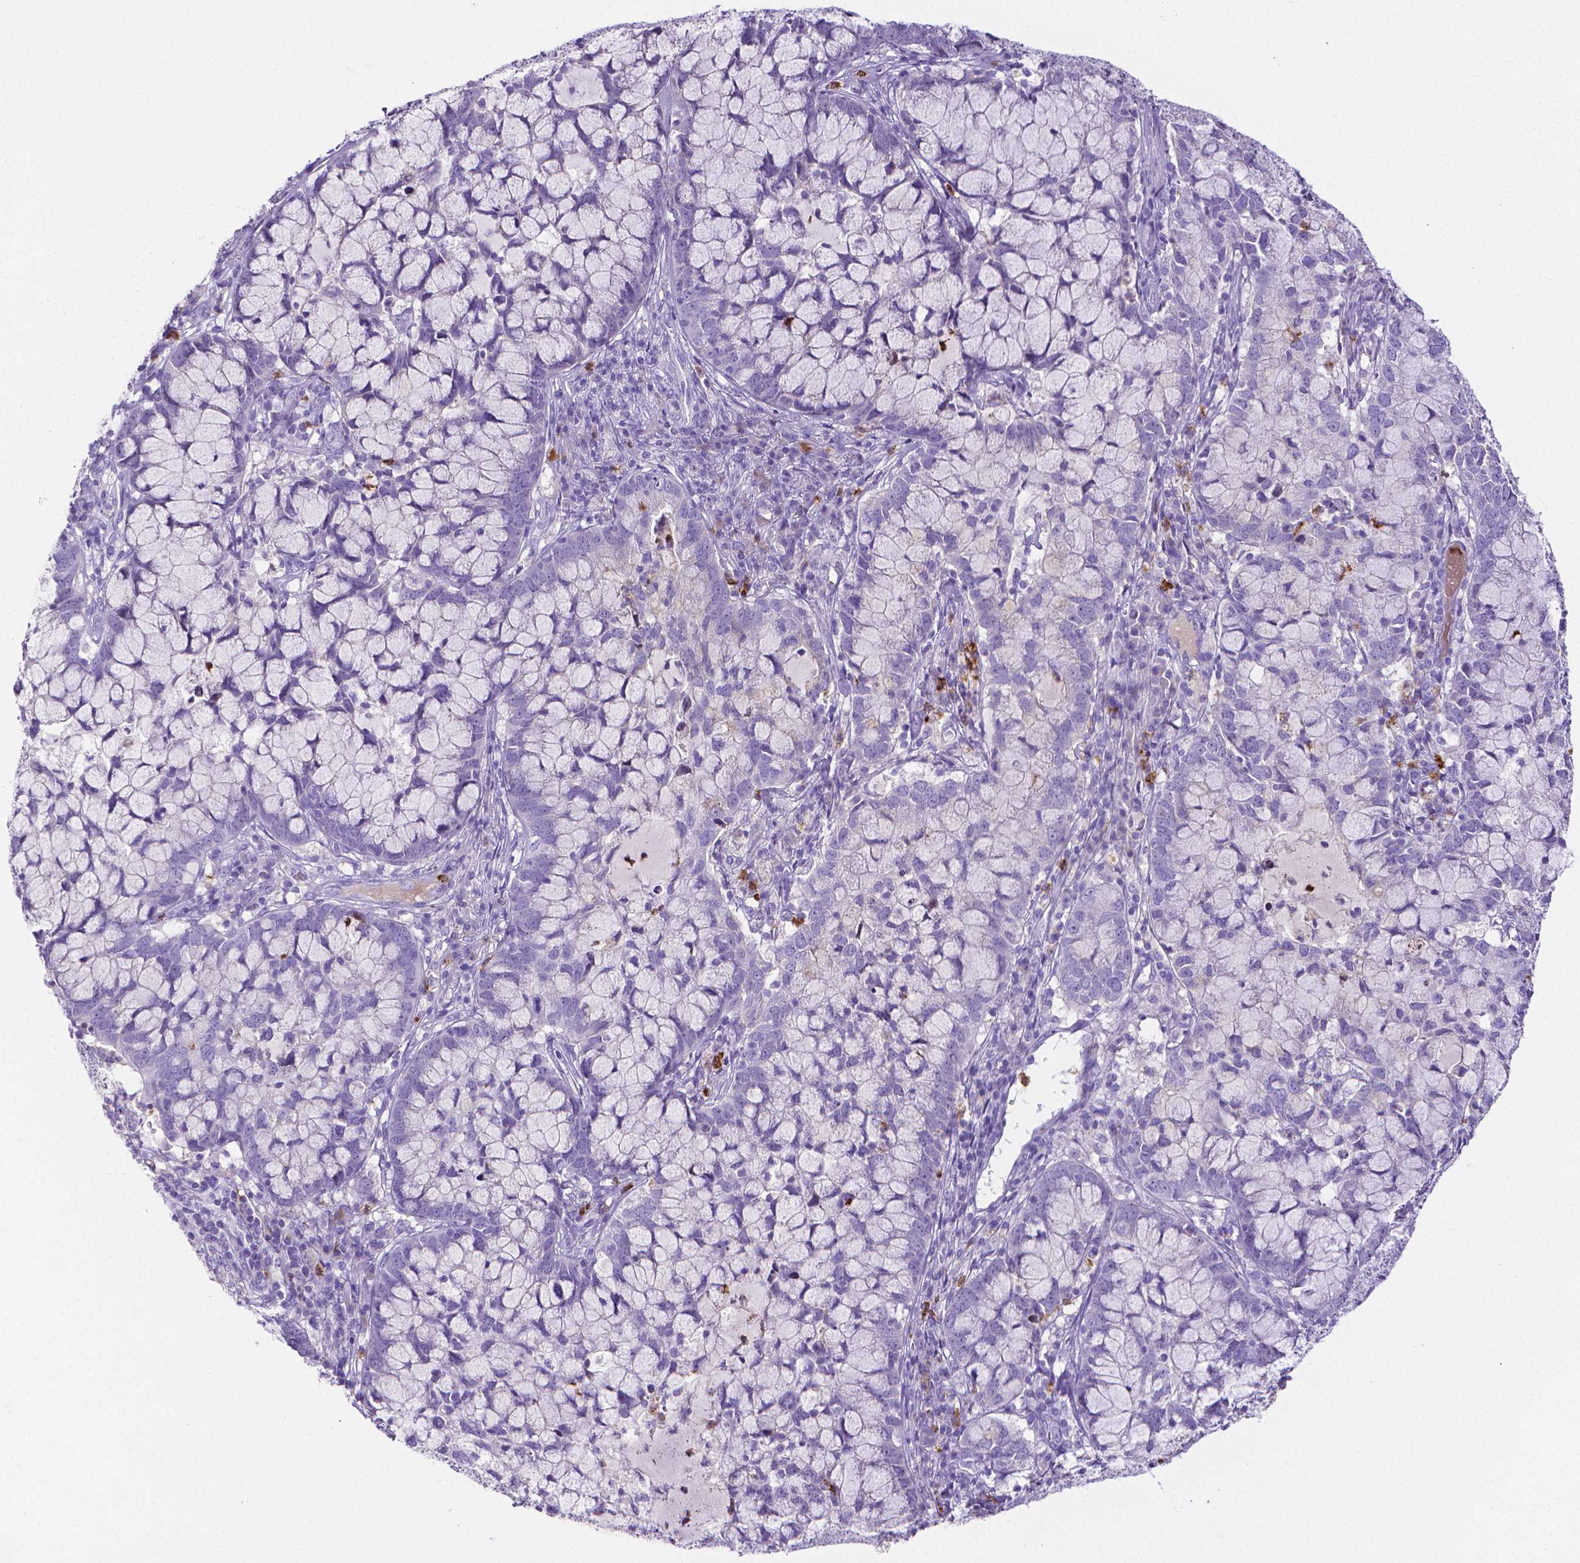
{"staining": {"intensity": "negative", "quantity": "none", "location": "none"}, "tissue": "cervical cancer", "cell_type": "Tumor cells", "image_type": "cancer", "snomed": [{"axis": "morphology", "description": "Adenocarcinoma, NOS"}, {"axis": "topography", "description": "Cervix"}], "caption": "The histopathology image shows no staining of tumor cells in cervical cancer (adenocarcinoma).", "gene": "MMP9", "patient": {"sex": "female", "age": 40}}